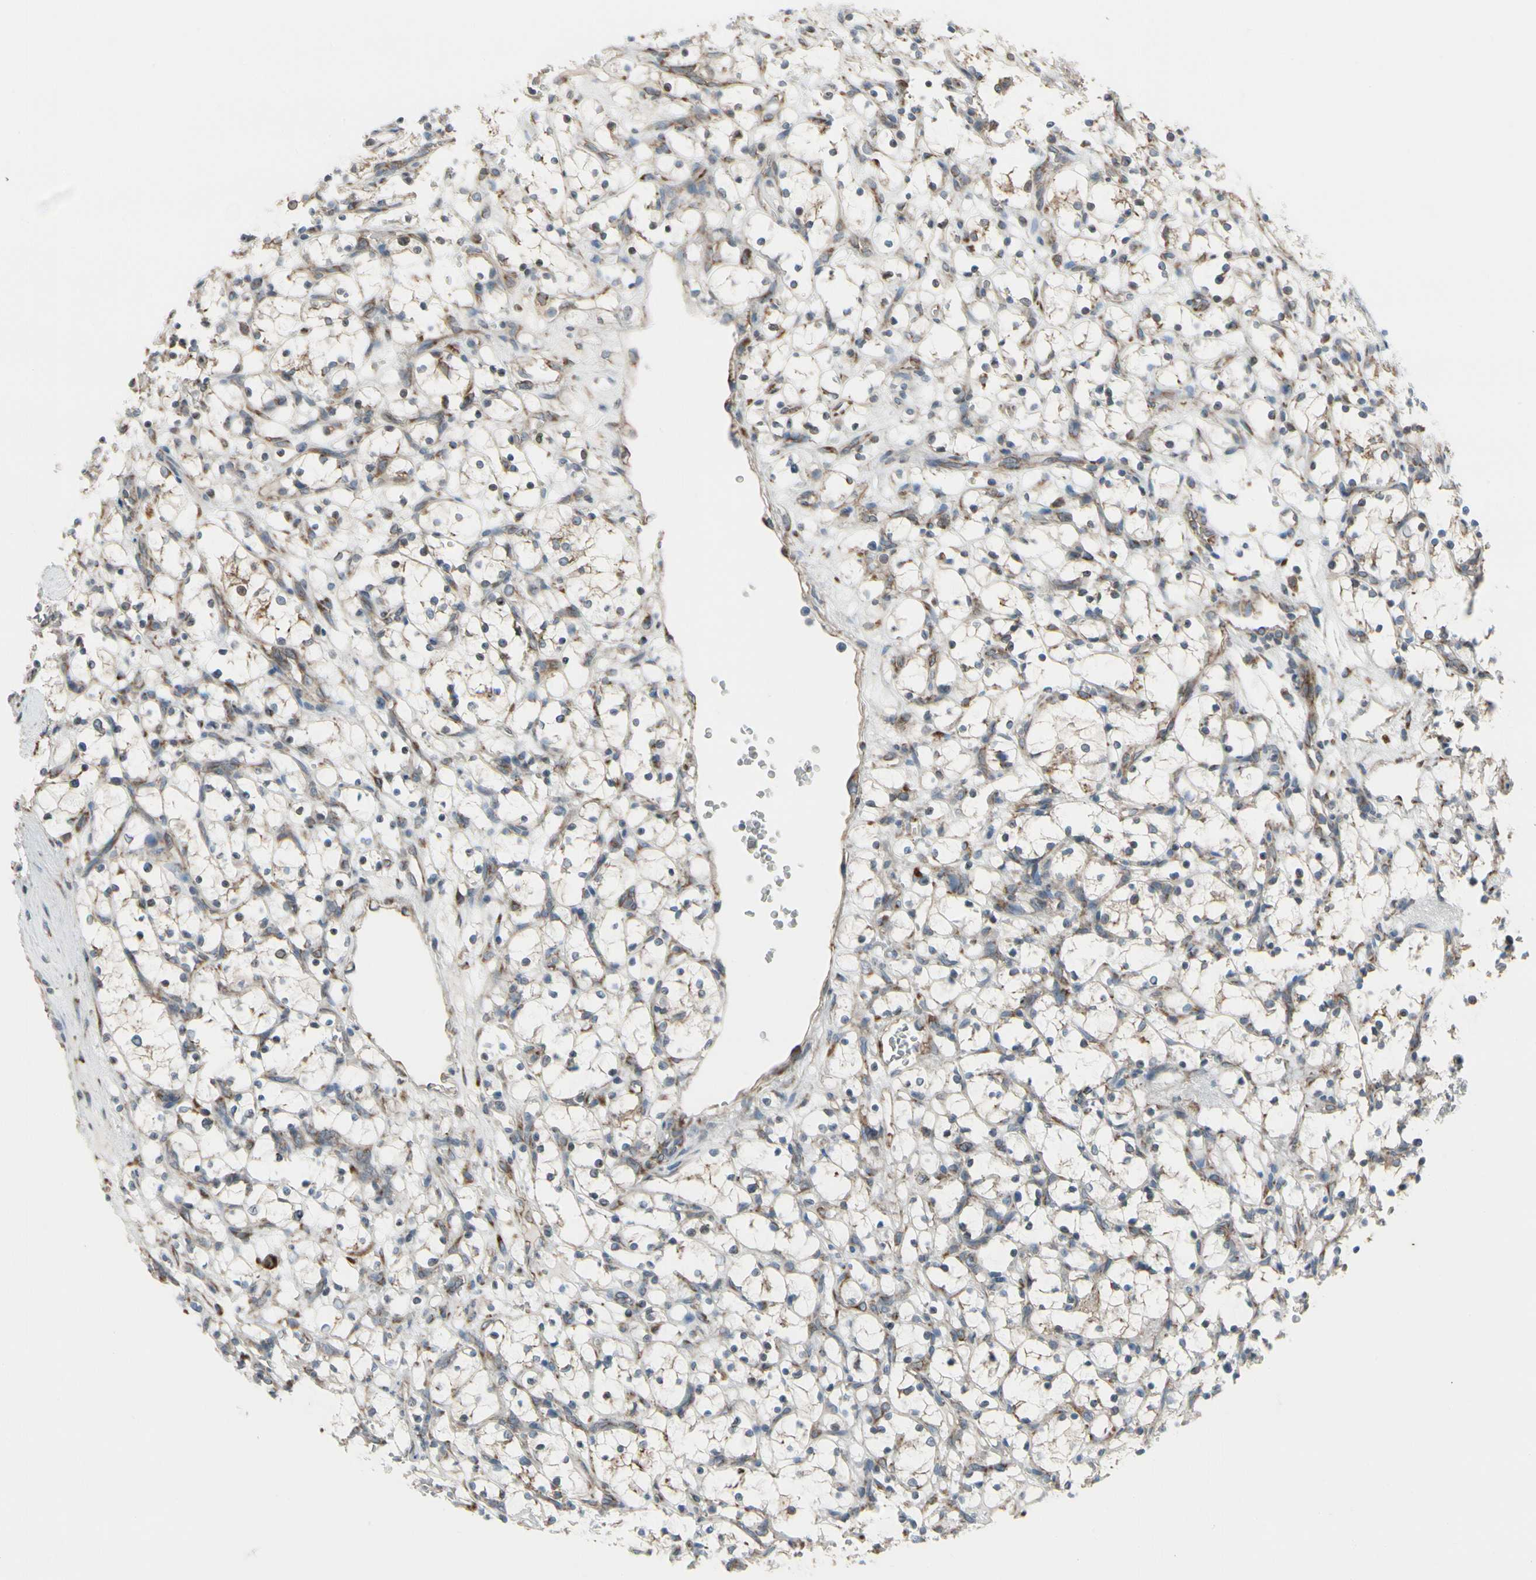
{"staining": {"intensity": "weak", "quantity": "25%-75%", "location": "cytoplasmic/membranous"}, "tissue": "renal cancer", "cell_type": "Tumor cells", "image_type": "cancer", "snomed": [{"axis": "morphology", "description": "Adenocarcinoma, NOS"}, {"axis": "topography", "description": "Kidney"}], "caption": "Renal cancer stained with DAB immunohistochemistry (IHC) shows low levels of weak cytoplasmic/membranous expression in about 25%-75% of tumor cells.", "gene": "FNDC3A", "patient": {"sex": "female", "age": 69}}